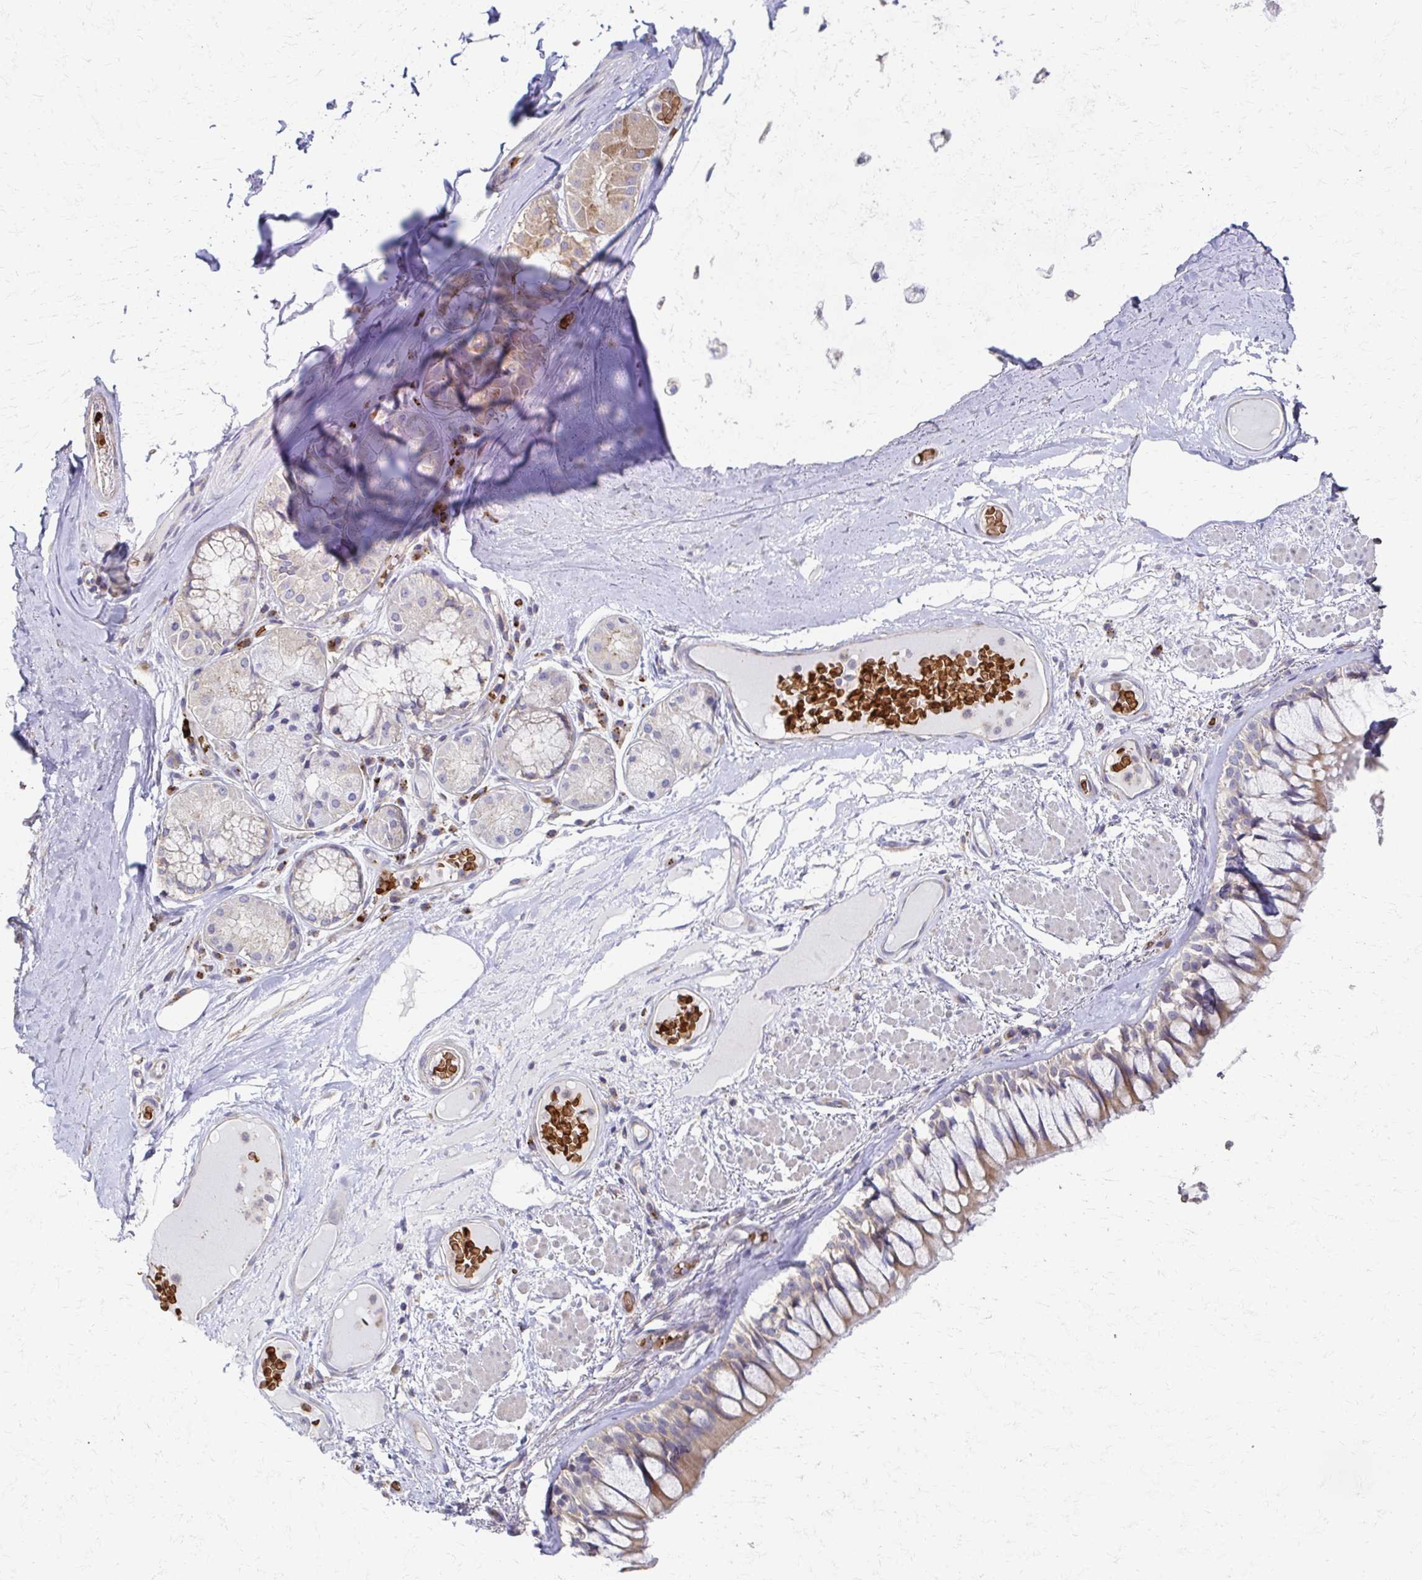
{"staining": {"intensity": "negative", "quantity": "none", "location": "none"}, "tissue": "adipose tissue", "cell_type": "Adipocytes", "image_type": "normal", "snomed": [{"axis": "morphology", "description": "Normal tissue, NOS"}, {"axis": "topography", "description": "Cartilage tissue"}, {"axis": "topography", "description": "Bronchus"}], "caption": "Adipocytes show no significant protein expression in unremarkable adipose tissue. The staining is performed using DAB brown chromogen with nuclei counter-stained in using hematoxylin.", "gene": "SKA2", "patient": {"sex": "male", "age": 64}}